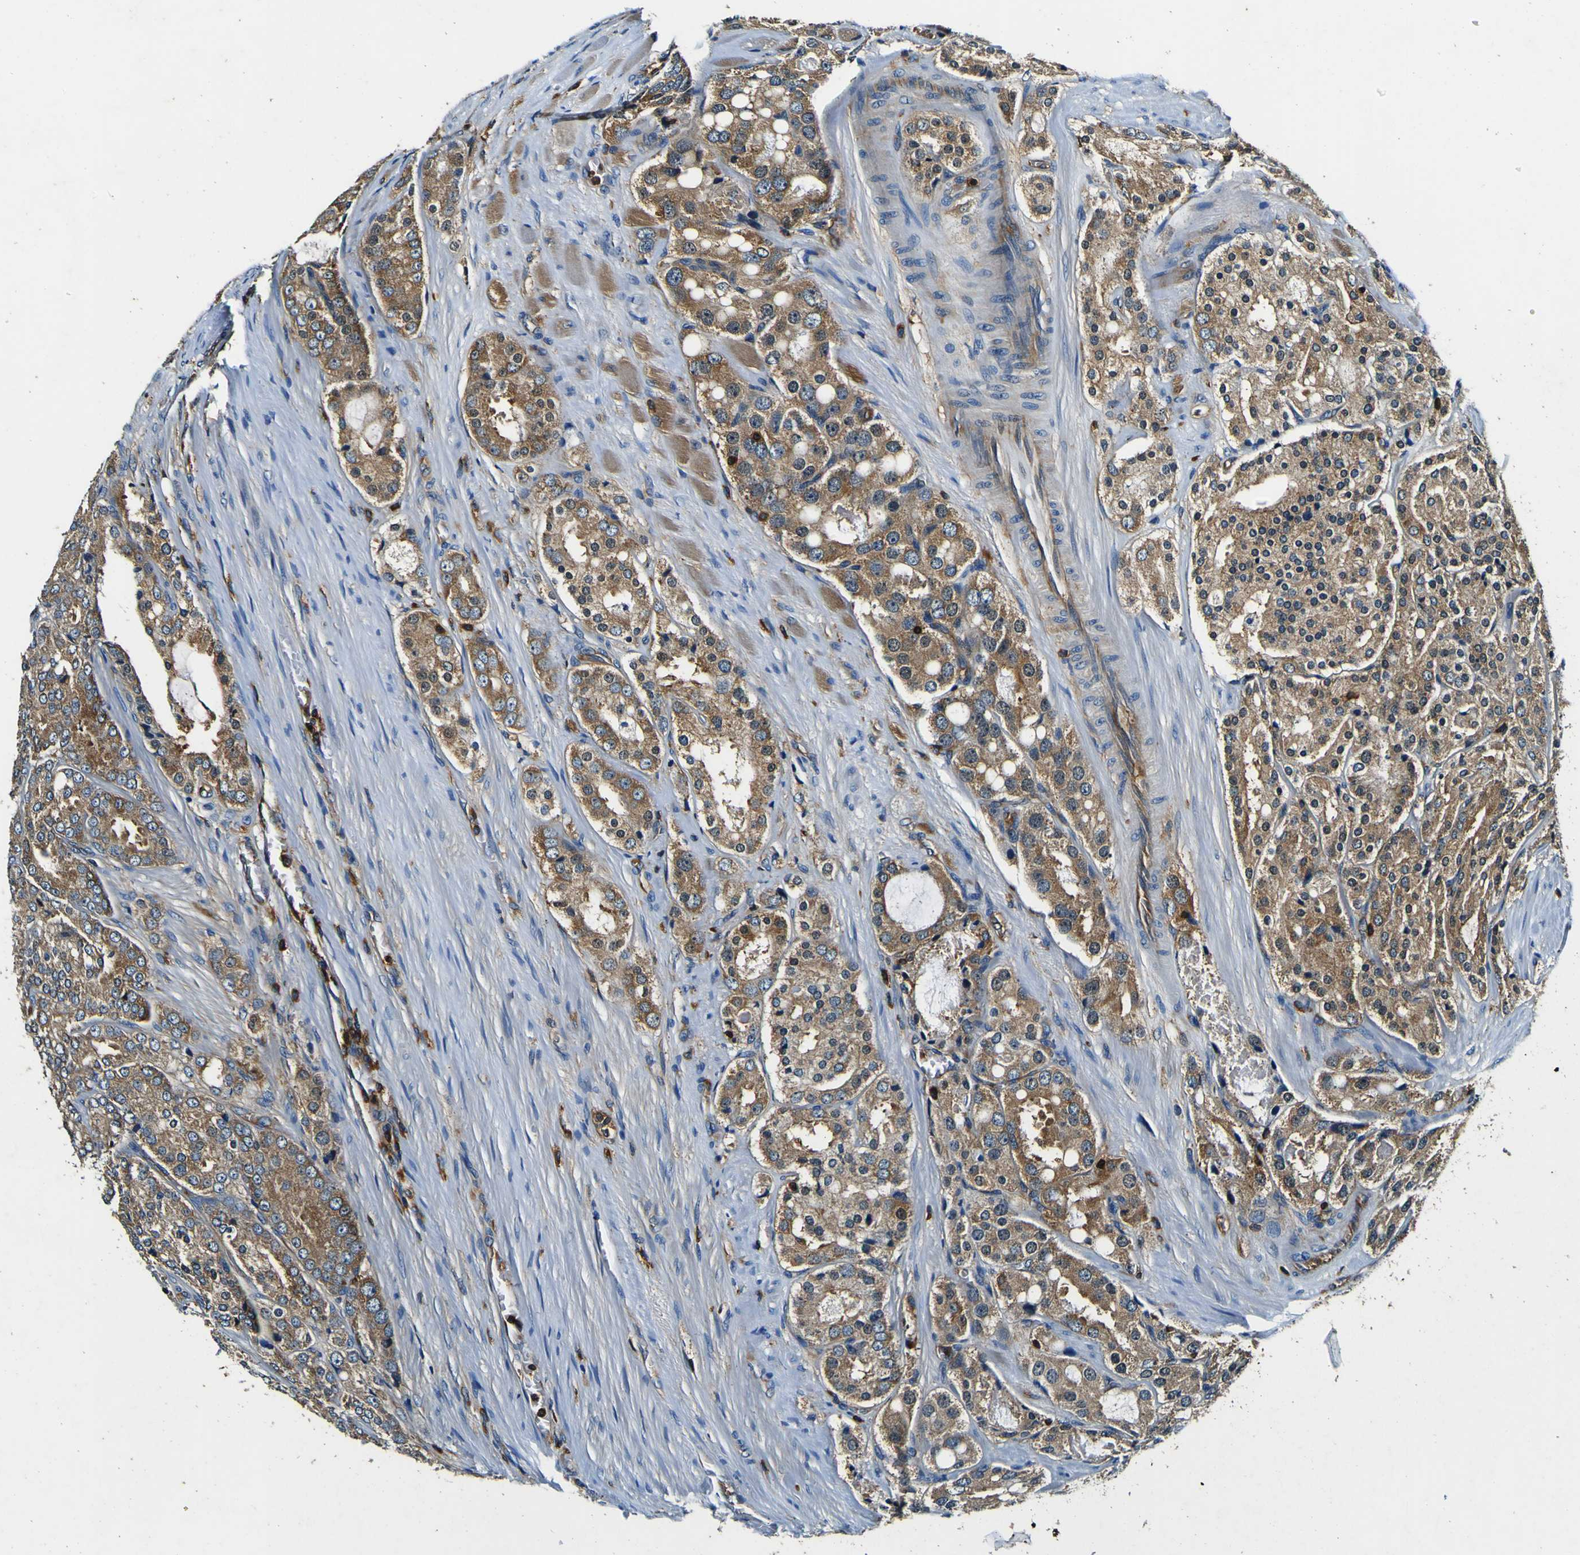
{"staining": {"intensity": "moderate", "quantity": ">75%", "location": "cytoplasmic/membranous"}, "tissue": "prostate cancer", "cell_type": "Tumor cells", "image_type": "cancer", "snomed": [{"axis": "morphology", "description": "Adenocarcinoma, High grade"}, {"axis": "topography", "description": "Prostate"}], "caption": "Immunohistochemistry image of human prostate cancer stained for a protein (brown), which demonstrates medium levels of moderate cytoplasmic/membranous expression in approximately >75% of tumor cells.", "gene": "RHOT2", "patient": {"sex": "male", "age": 65}}